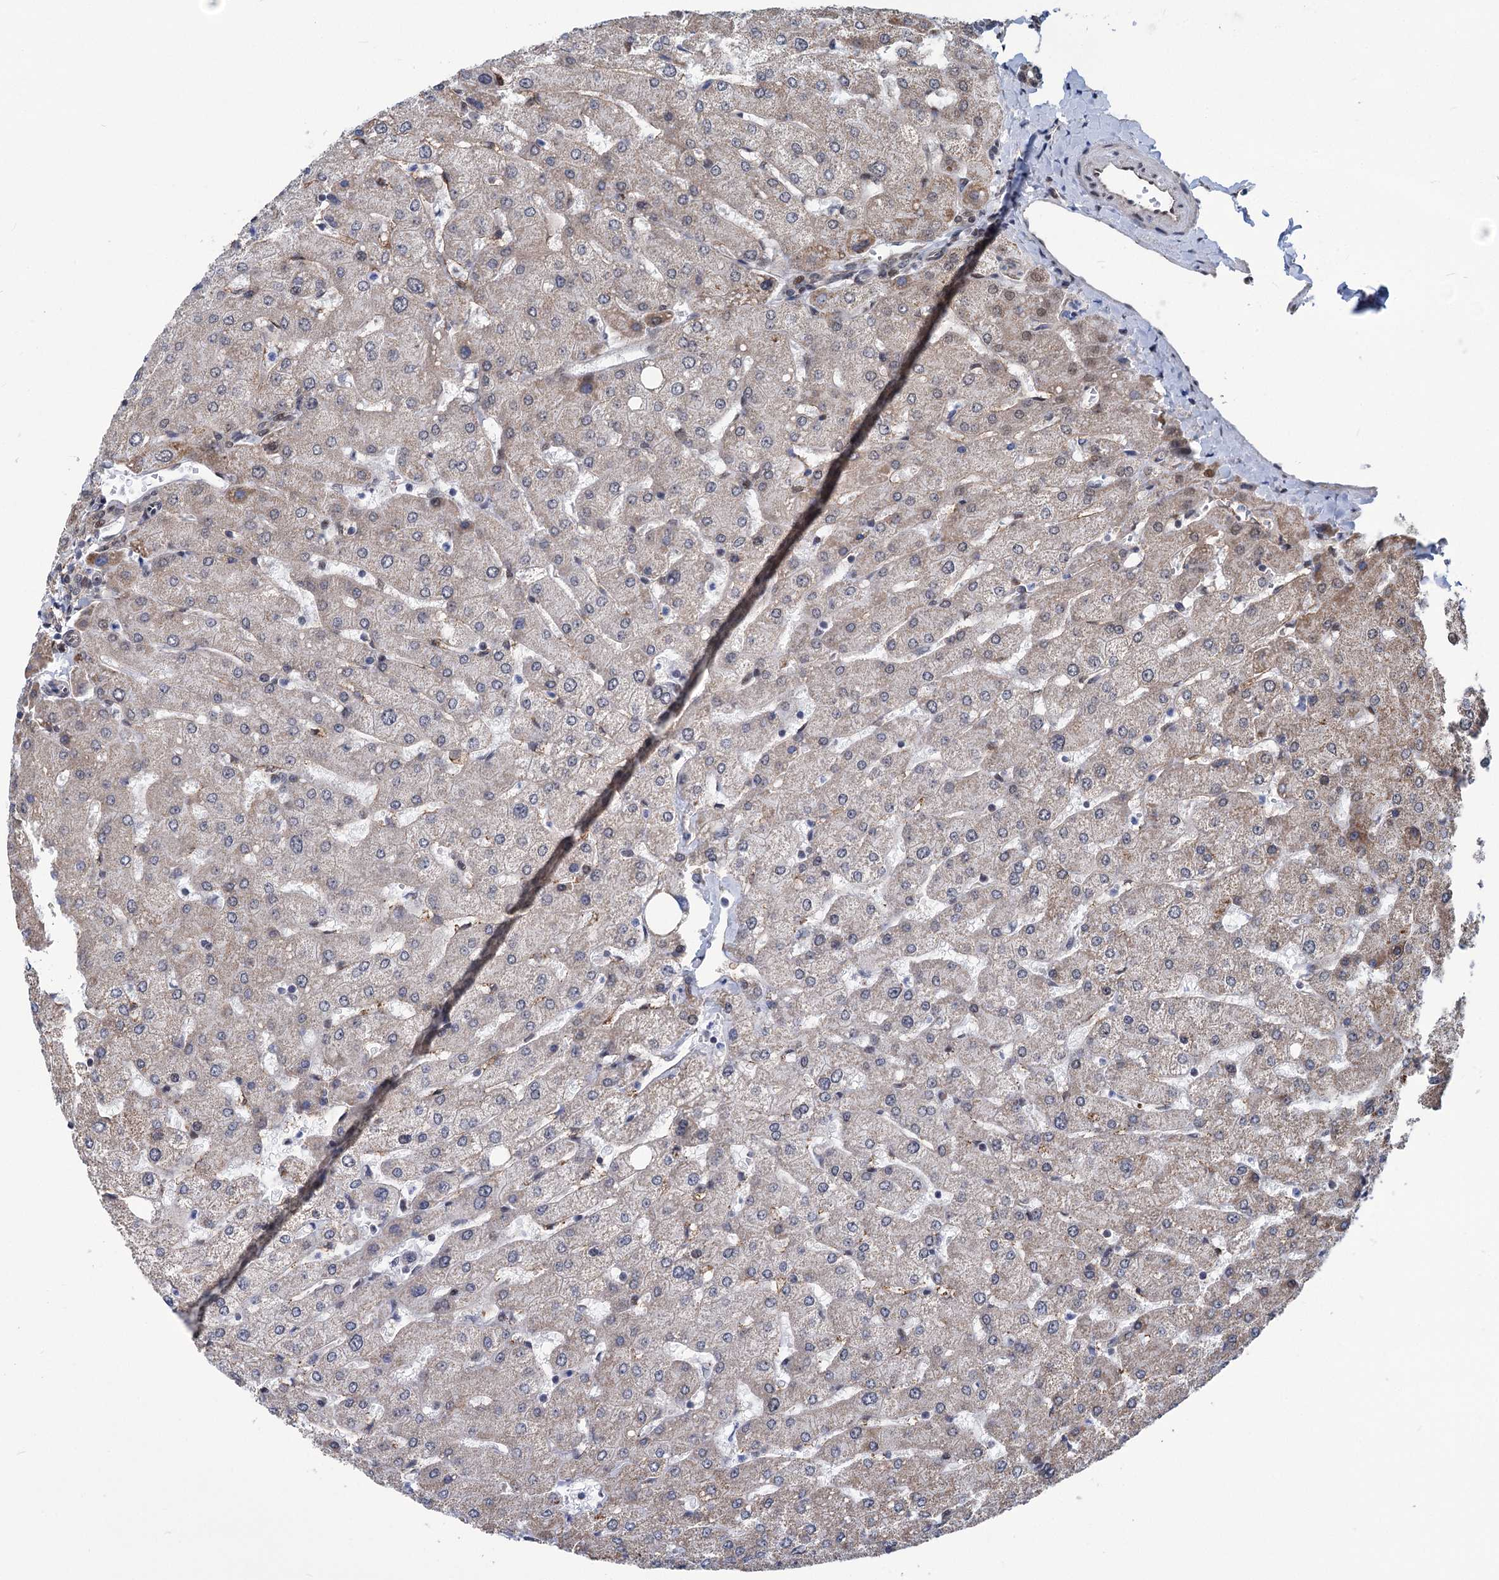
{"staining": {"intensity": "weak", "quantity": "25%-75%", "location": "cytoplasmic/membranous"}, "tissue": "liver", "cell_type": "Cholangiocytes", "image_type": "normal", "snomed": [{"axis": "morphology", "description": "Normal tissue, NOS"}, {"axis": "topography", "description": "Liver"}], "caption": "Weak cytoplasmic/membranous expression for a protein is seen in approximately 25%-75% of cholangiocytes of benign liver using immunohistochemistry.", "gene": "MORN3", "patient": {"sex": "male", "age": 55}}